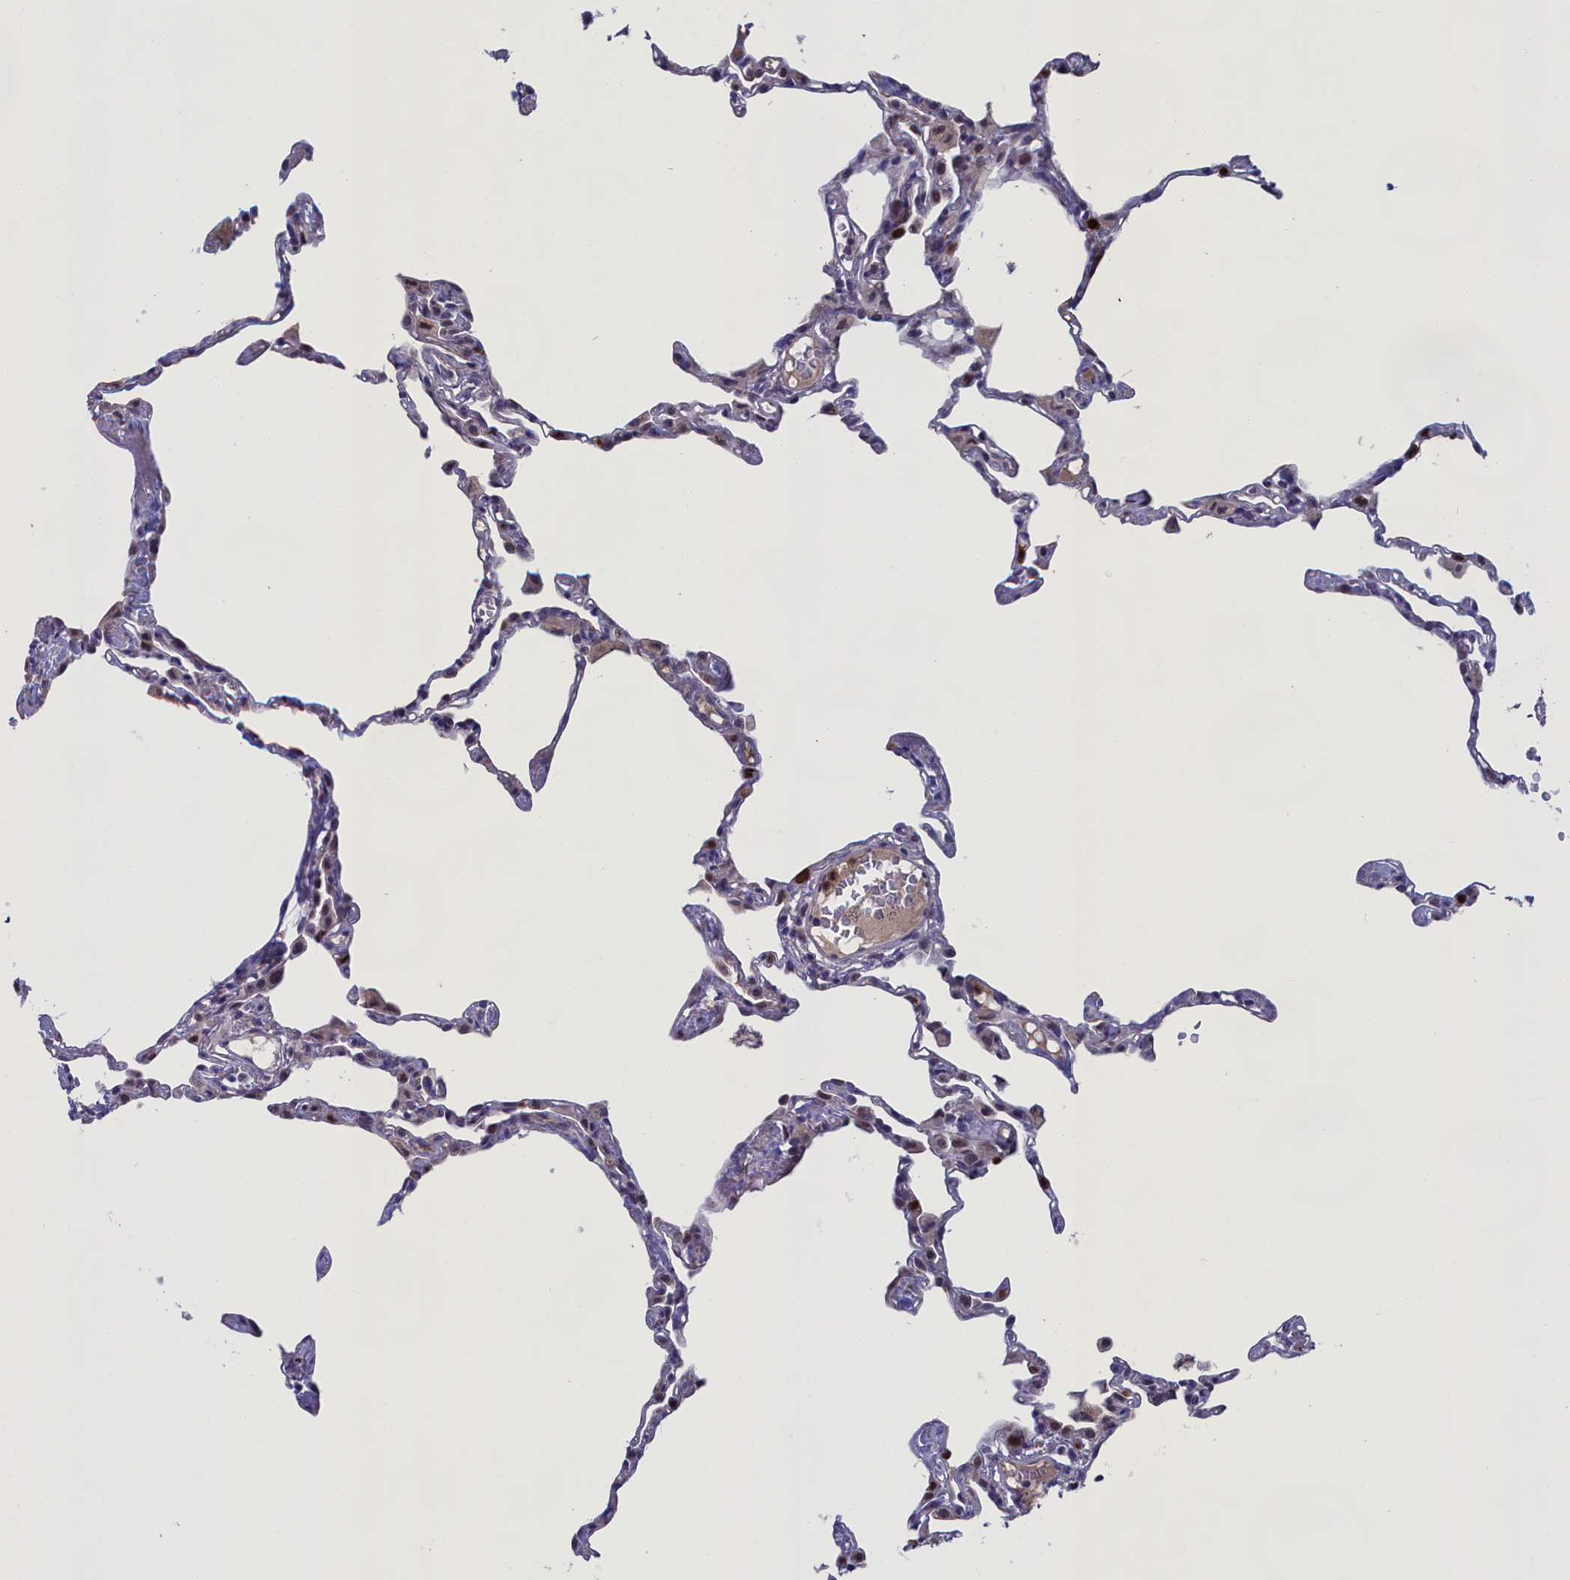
{"staining": {"intensity": "moderate", "quantity": "<25%", "location": "nuclear"}, "tissue": "lung", "cell_type": "Alveolar cells", "image_type": "normal", "snomed": [{"axis": "morphology", "description": "Normal tissue, NOS"}, {"axis": "topography", "description": "Lung"}], "caption": "Lung stained with DAB (3,3'-diaminobenzidine) immunohistochemistry reveals low levels of moderate nuclear positivity in about <25% of alveolar cells.", "gene": "LIG1", "patient": {"sex": "female", "age": 49}}